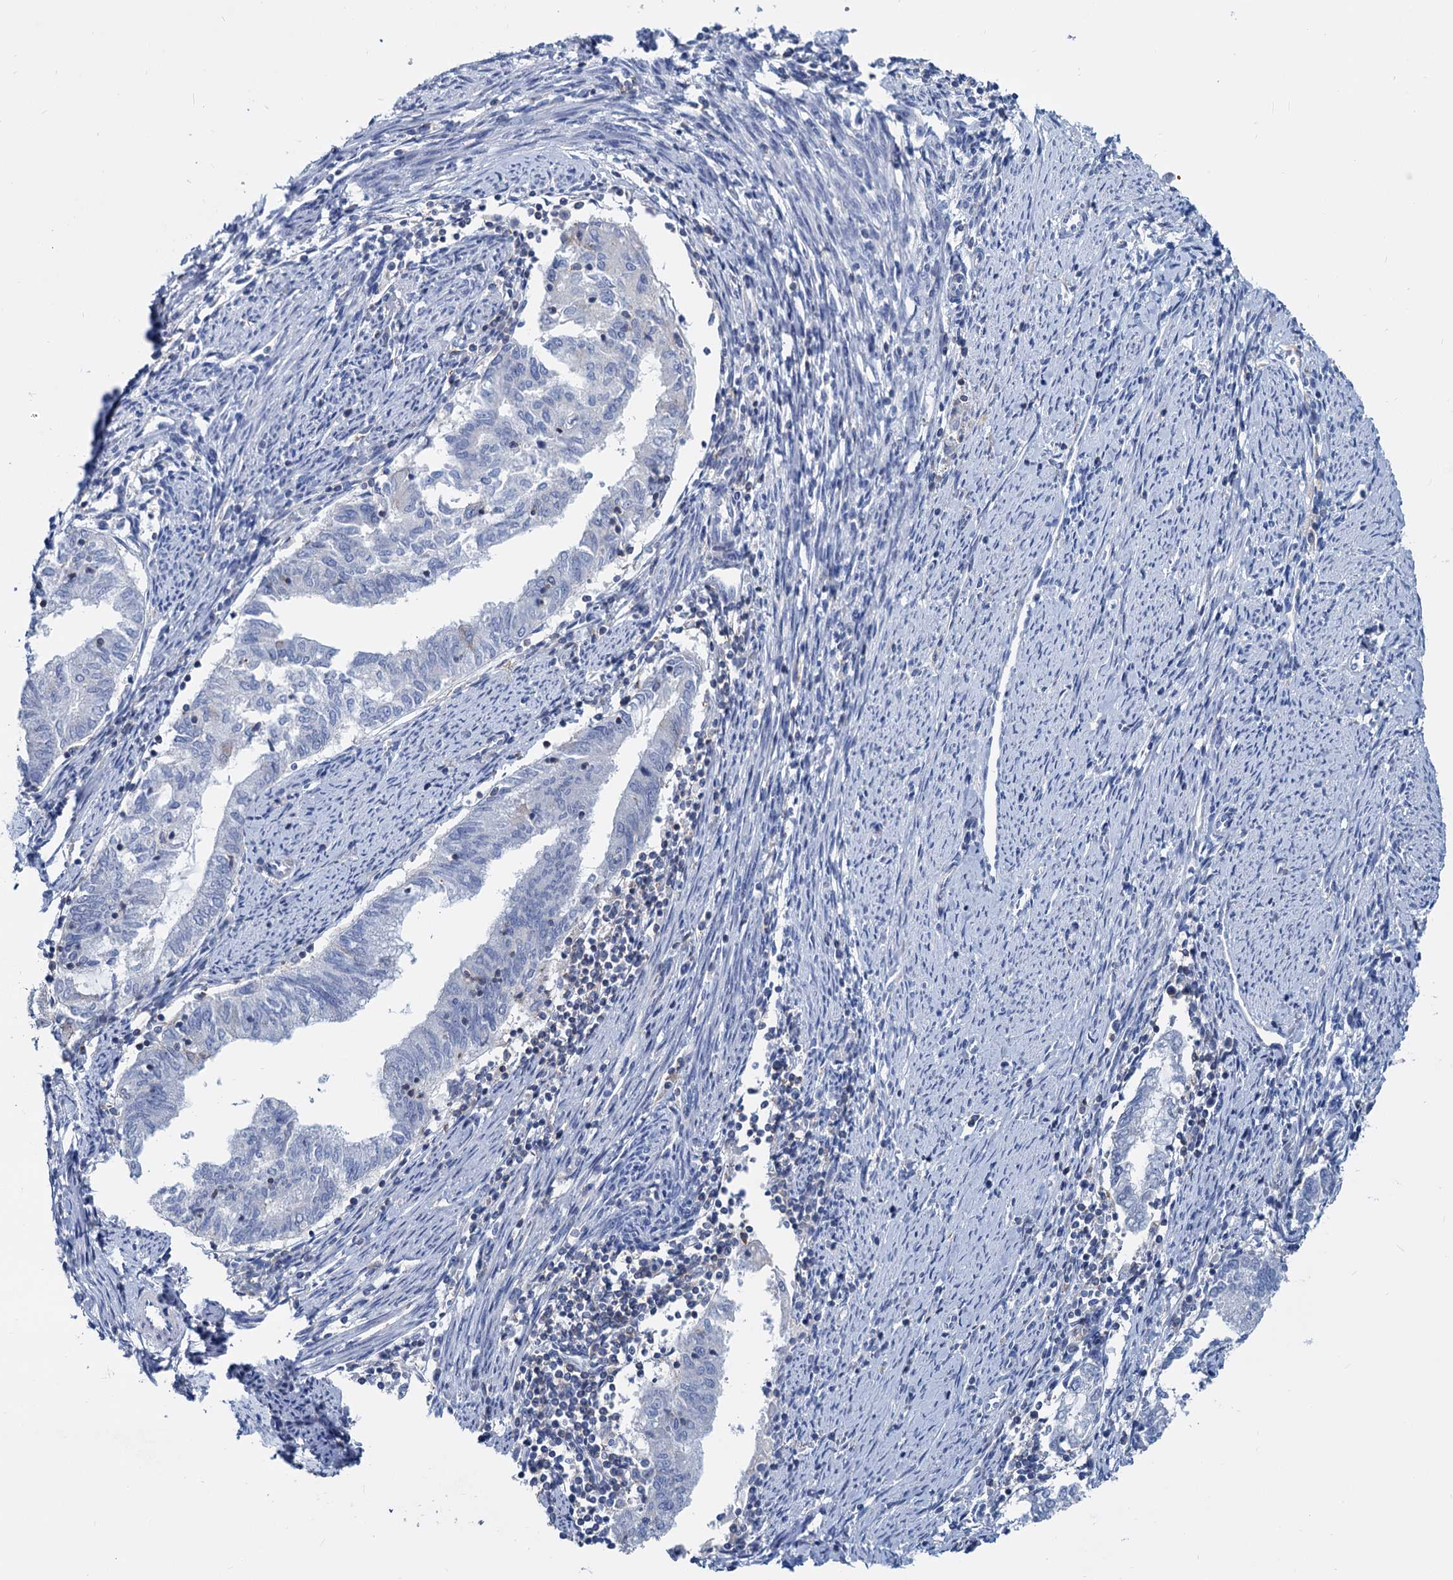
{"staining": {"intensity": "negative", "quantity": "none", "location": "none"}, "tissue": "endometrial cancer", "cell_type": "Tumor cells", "image_type": "cancer", "snomed": [{"axis": "morphology", "description": "Adenocarcinoma, NOS"}, {"axis": "topography", "description": "Endometrium"}], "caption": "Immunohistochemistry photomicrograph of neoplastic tissue: endometrial cancer (adenocarcinoma) stained with DAB (3,3'-diaminobenzidine) shows no significant protein staining in tumor cells.", "gene": "LRCH4", "patient": {"sex": "female", "age": 79}}